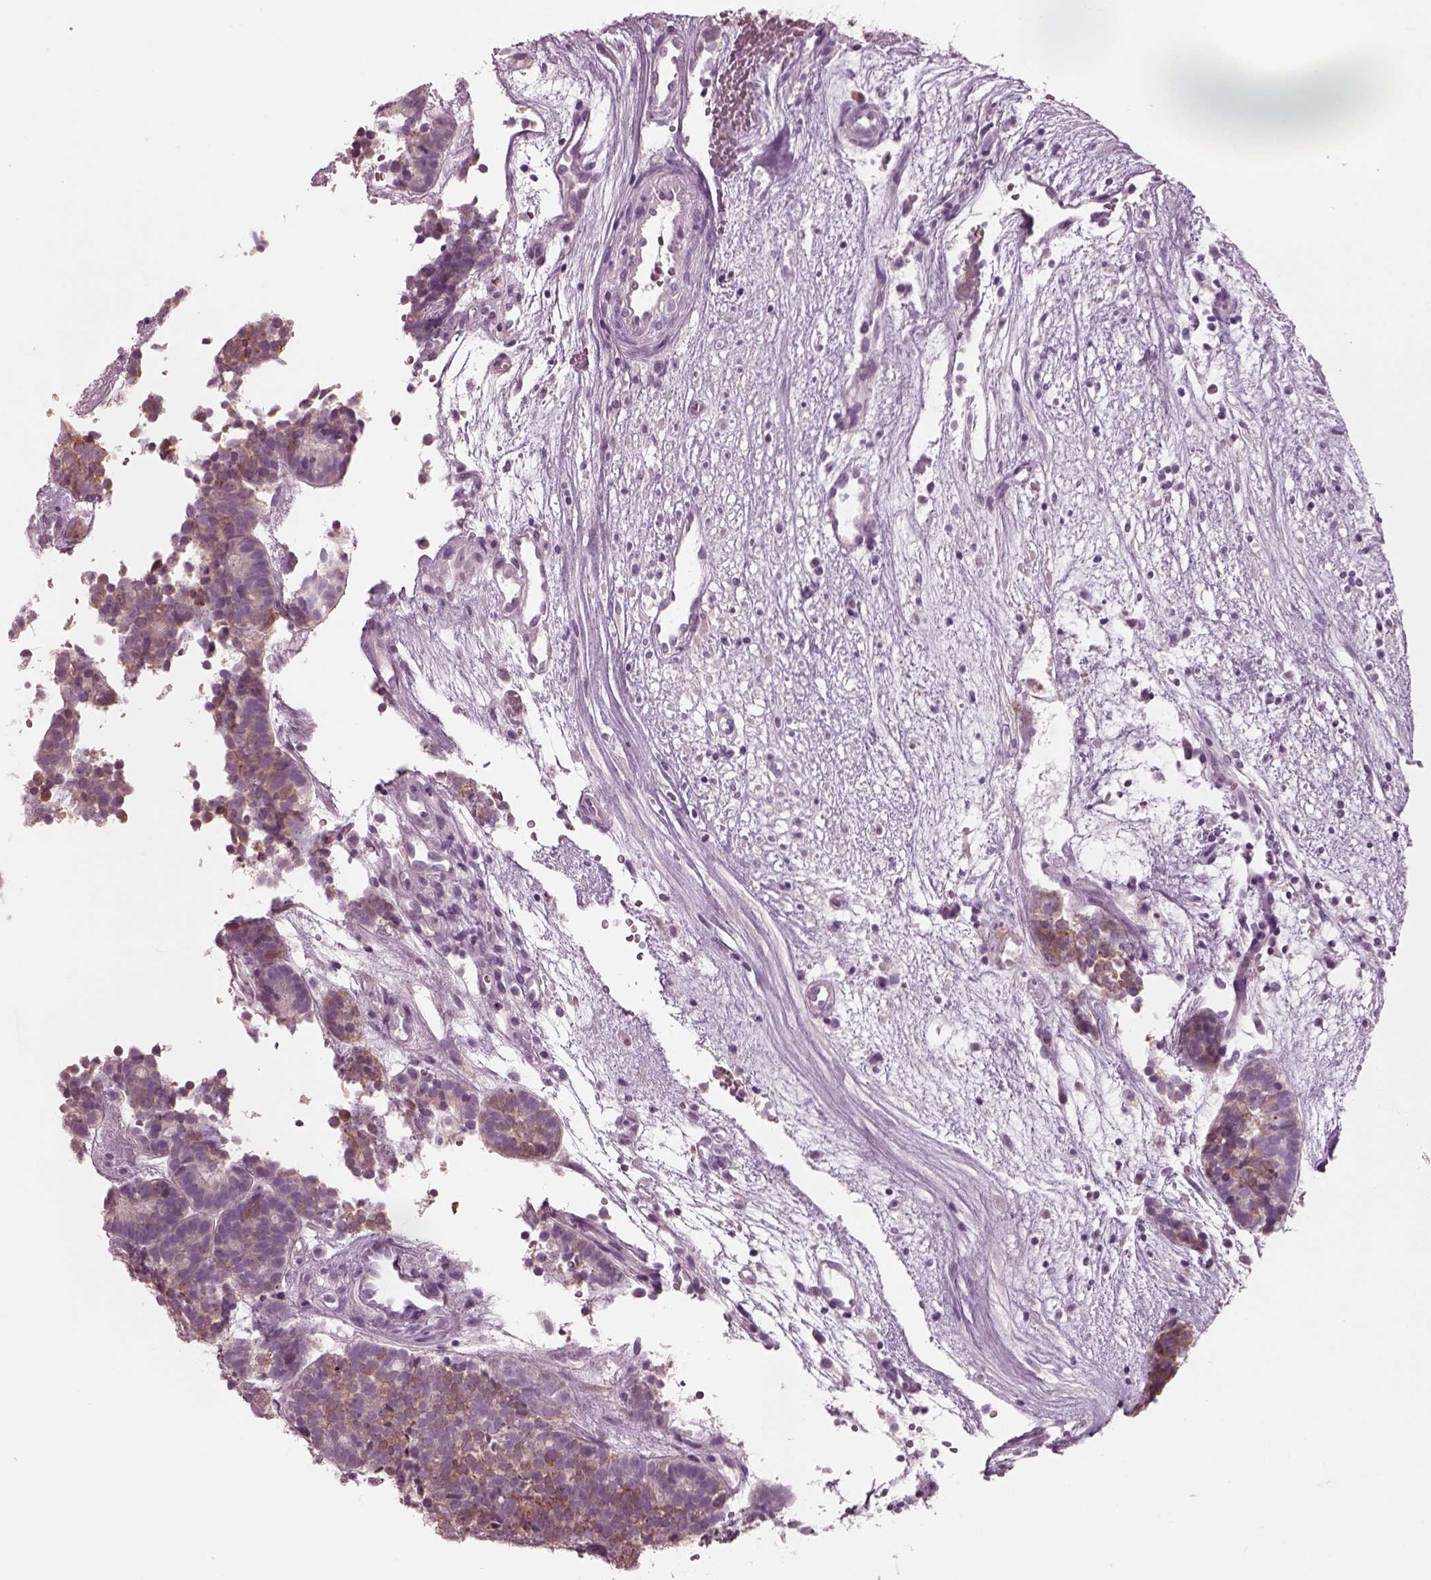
{"staining": {"intensity": "moderate", "quantity": "25%-75%", "location": "cytoplasmic/membranous"}, "tissue": "head and neck cancer", "cell_type": "Tumor cells", "image_type": "cancer", "snomed": [{"axis": "morphology", "description": "Adenocarcinoma, NOS"}, {"axis": "topography", "description": "Head-Neck"}], "caption": "Protein staining of adenocarcinoma (head and neck) tissue demonstrates moderate cytoplasmic/membranous staining in about 25%-75% of tumor cells.", "gene": "SLC27A2", "patient": {"sex": "female", "age": 81}}